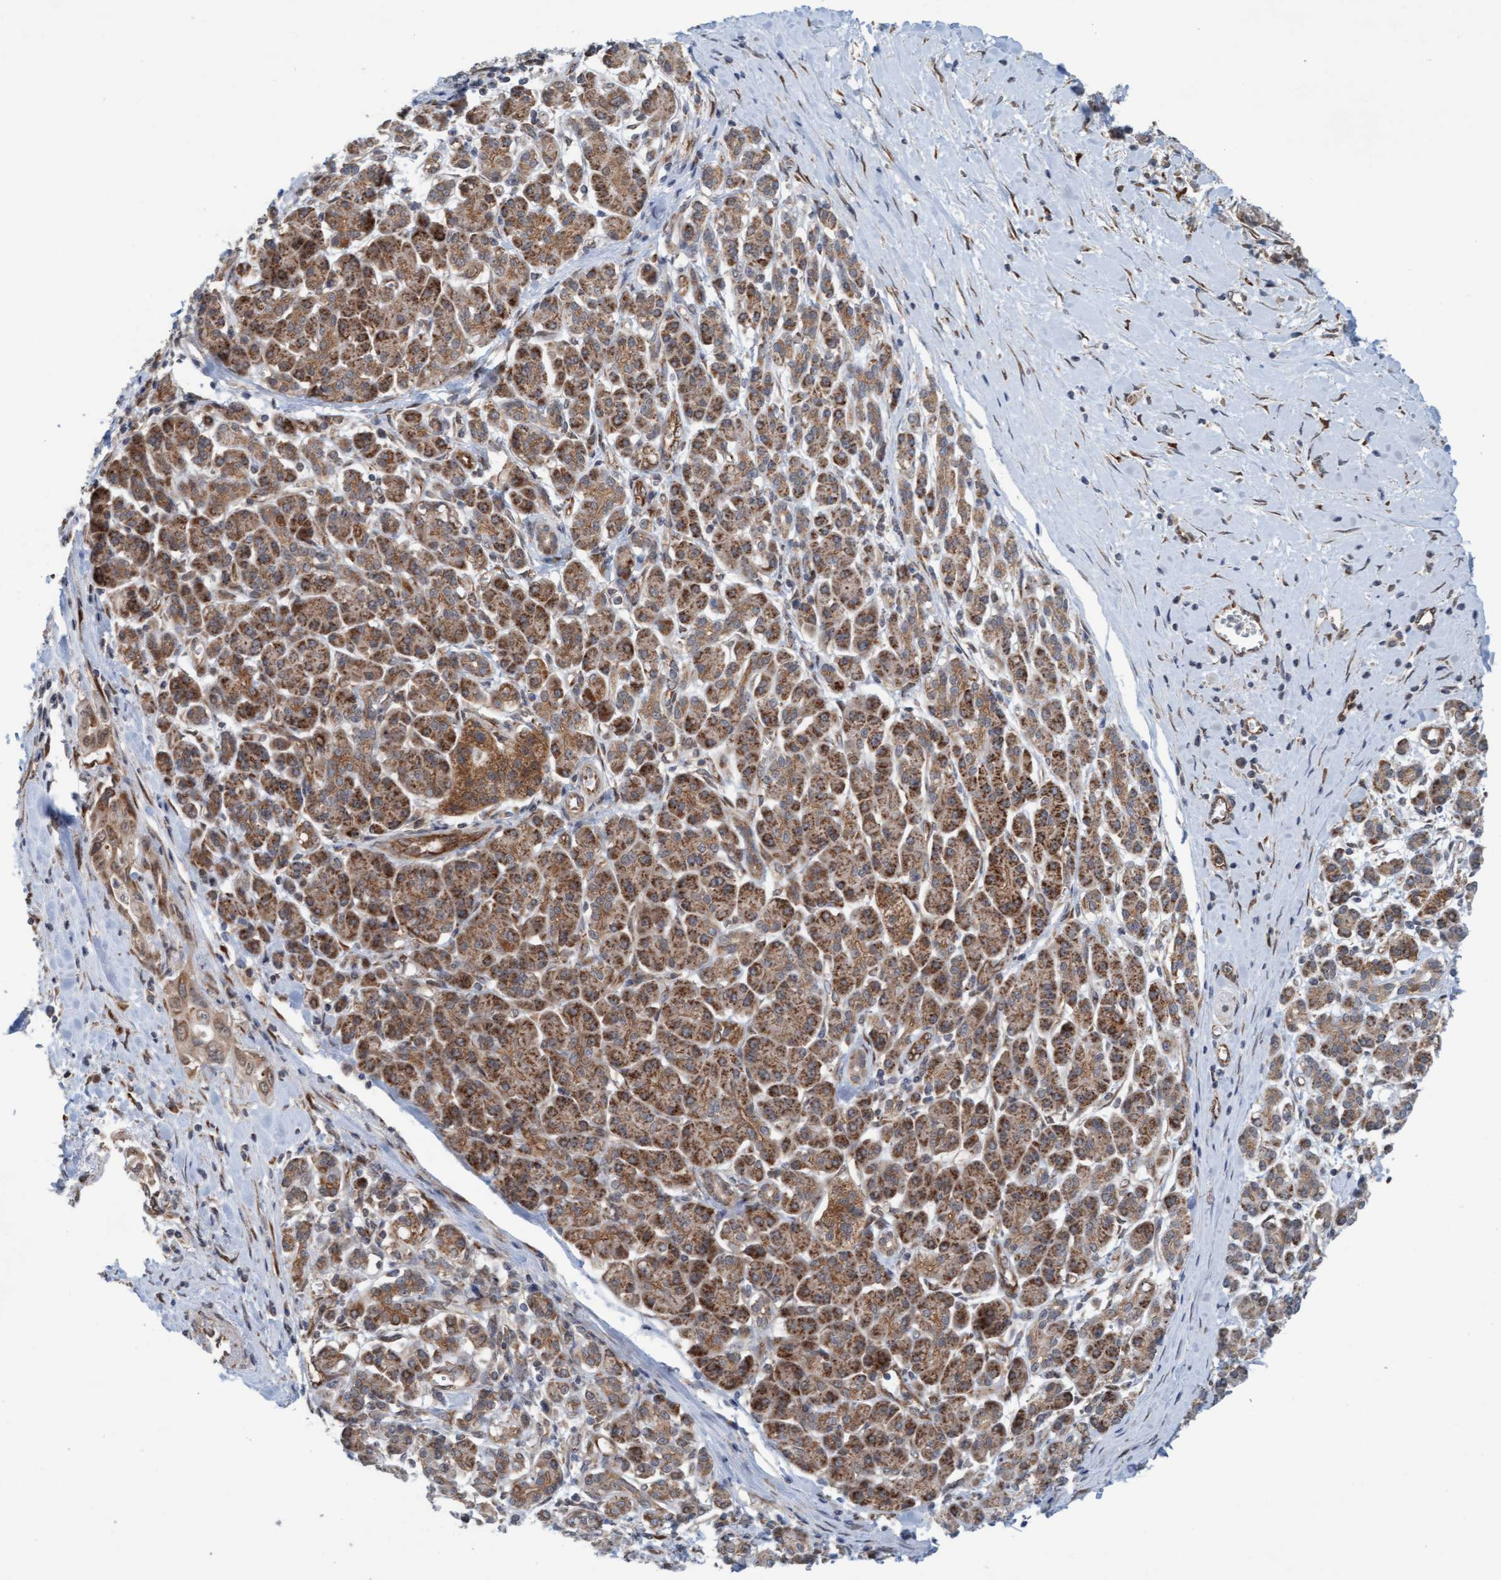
{"staining": {"intensity": "moderate", "quantity": ">75%", "location": "cytoplasmic/membranous"}, "tissue": "pancreatic cancer", "cell_type": "Tumor cells", "image_type": "cancer", "snomed": [{"axis": "morphology", "description": "Adenocarcinoma, NOS"}, {"axis": "topography", "description": "Pancreas"}], "caption": "IHC staining of pancreatic cancer, which exhibits medium levels of moderate cytoplasmic/membranous positivity in approximately >75% of tumor cells indicating moderate cytoplasmic/membranous protein positivity. The staining was performed using DAB (brown) for protein detection and nuclei were counterstained in hematoxylin (blue).", "gene": "ZNF566", "patient": {"sex": "male", "age": 58}}